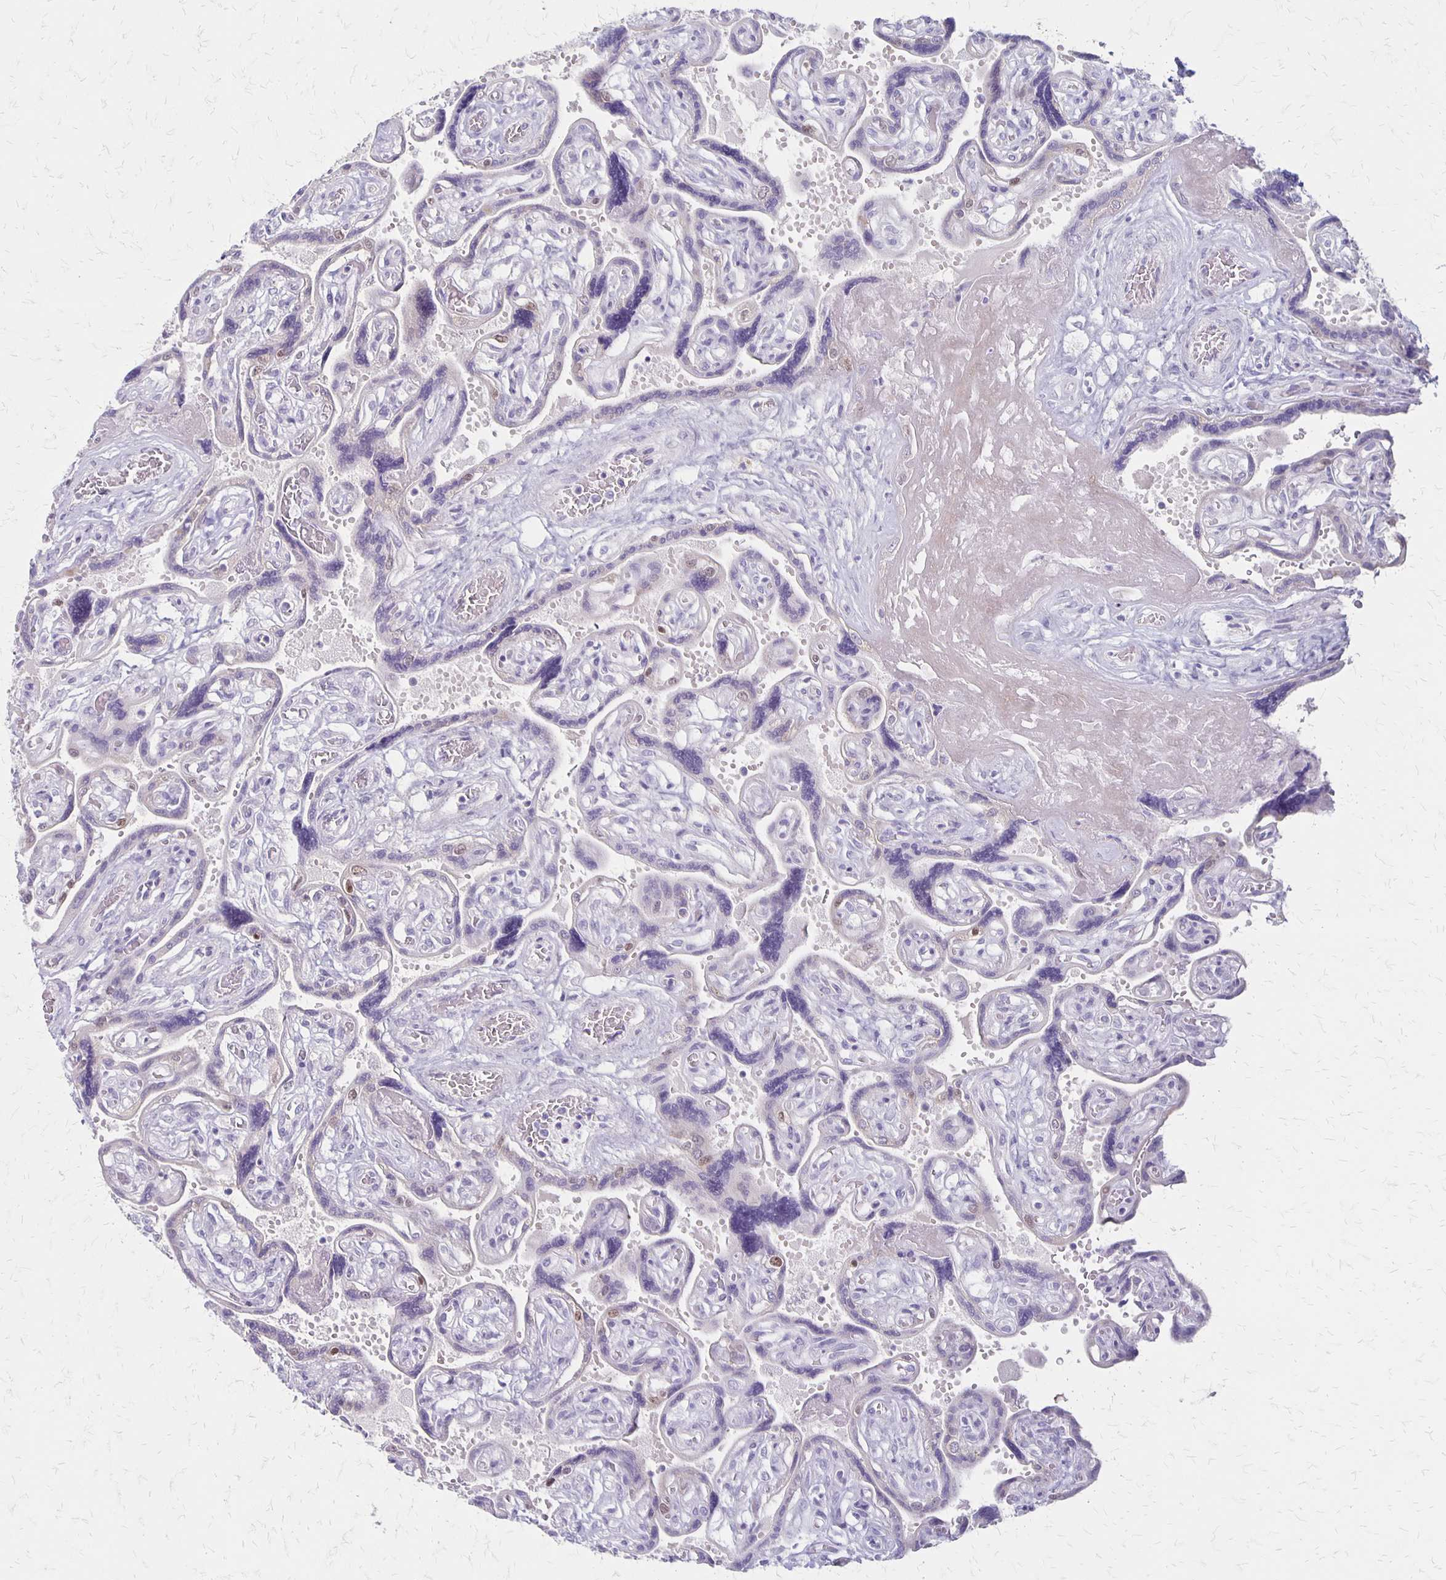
{"staining": {"intensity": "weak", "quantity": "<25%", "location": "cytoplasmic/membranous"}, "tissue": "placenta", "cell_type": "Decidual cells", "image_type": "normal", "snomed": [{"axis": "morphology", "description": "Normal tissue, NOS"}, {"axis": "topography", "description": "Placenta"}], "caption": "Immunohistochemical staining of normal placenta shows no significant expression in decidual cells.", "gene": "HOMER1", "patient": {"sex": "female", "age": 32}}